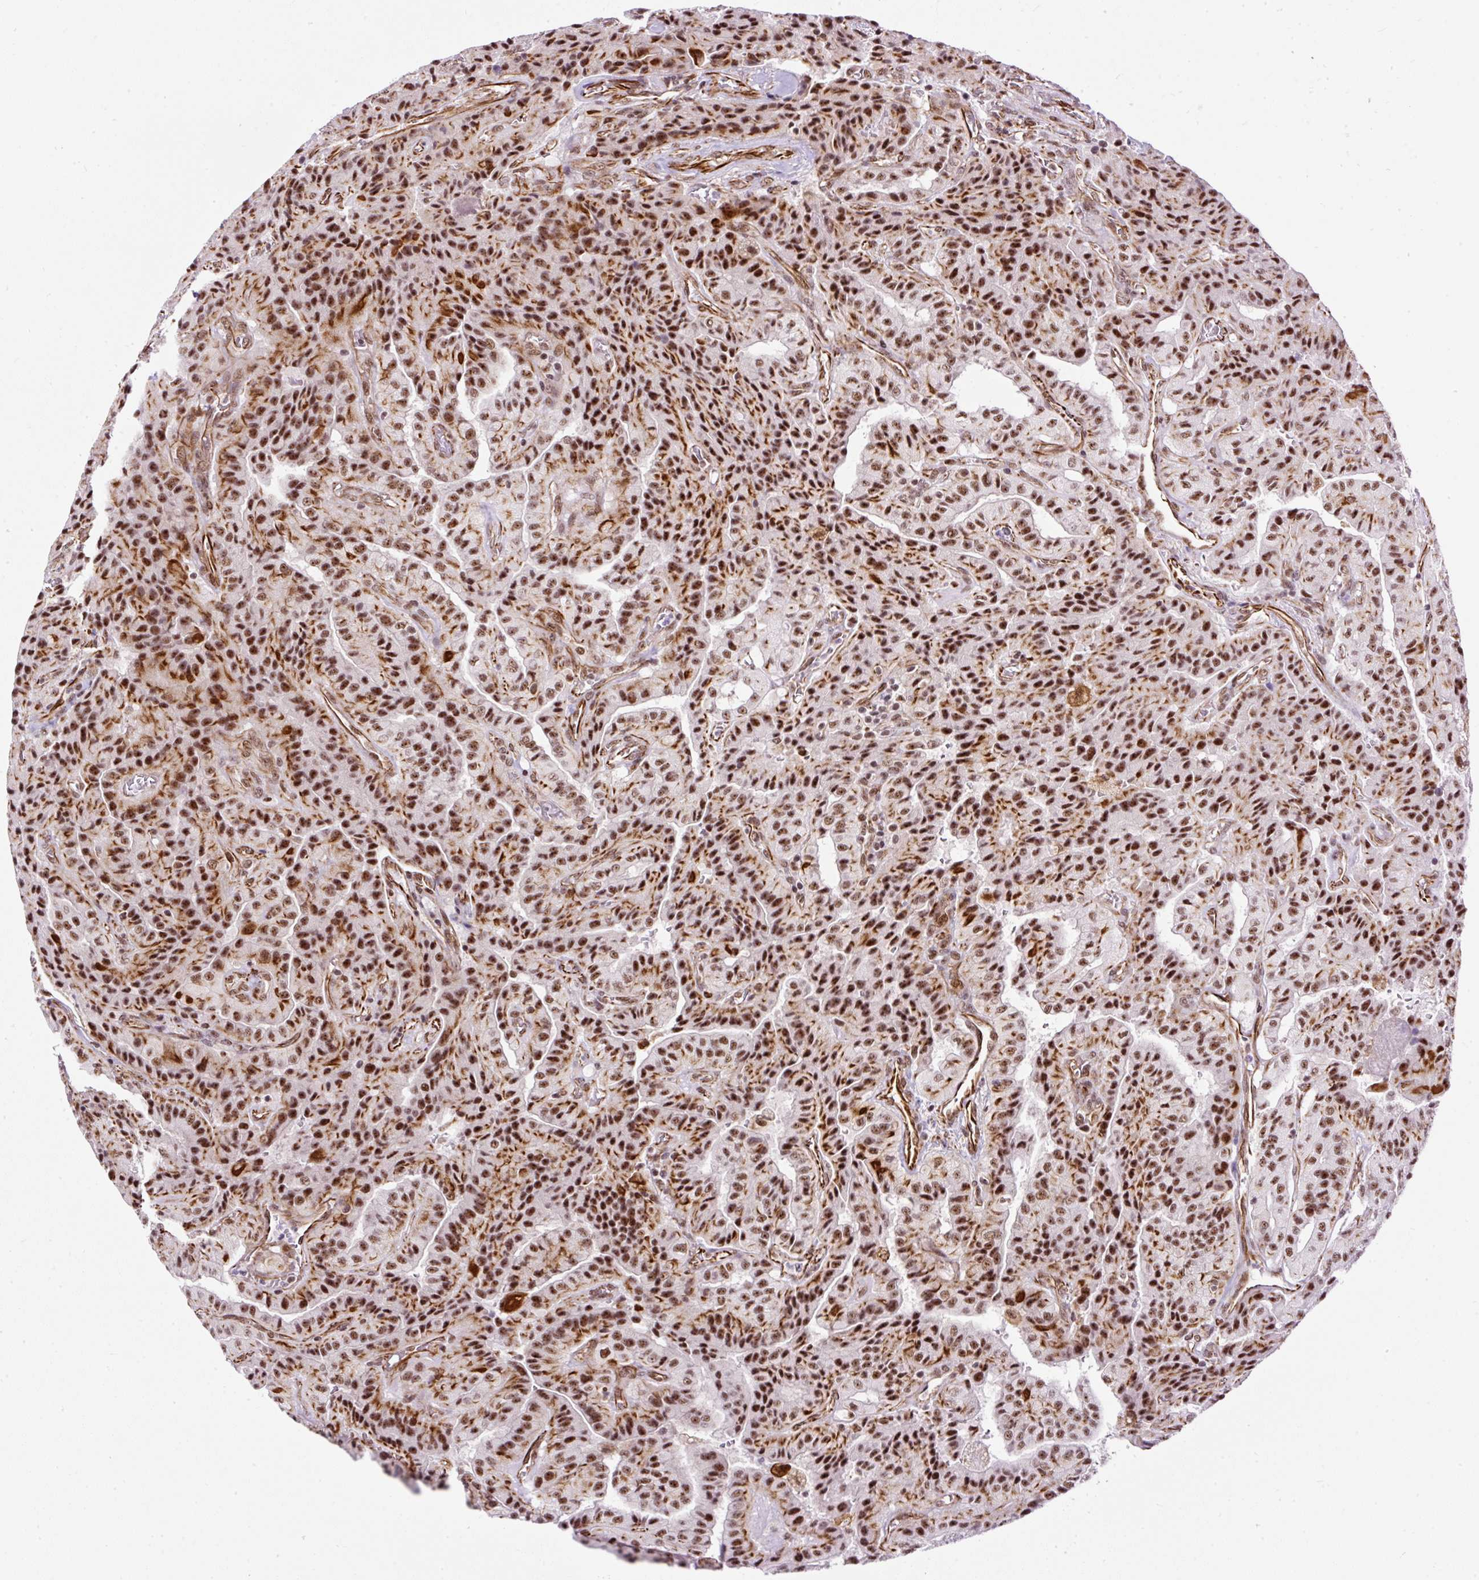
{"staining": {"intensity": "strong", "quantity": ">75%", "location": "cytoplasmic/membranous,nuclear"}, "tissue": "thyroid cancer", "cell_type": "Tumor cells", "image_type": "cancer", "snomed": [{"axis": "morphology", "description": "Normal tissue, NOS"}, {"axis": "morphology", "description": "Papillary adenocarcinoma, NOS"}, {"axis": "topography", "description": "Thyroid gland"}], "caption": "Protein expression analysis of human thyroid cancer (papillary adenocarcinoma) reveals strong cytoplasmic/membranous and nuclear staining in approximately >75% of tumor cells. The staining was performed using DAB, with brown indicating positive protein expression. Nuclei are stained blue with hematoxylin.", "gene": "LUC7L2", "patient": {"sex": "female", "age": 59}}